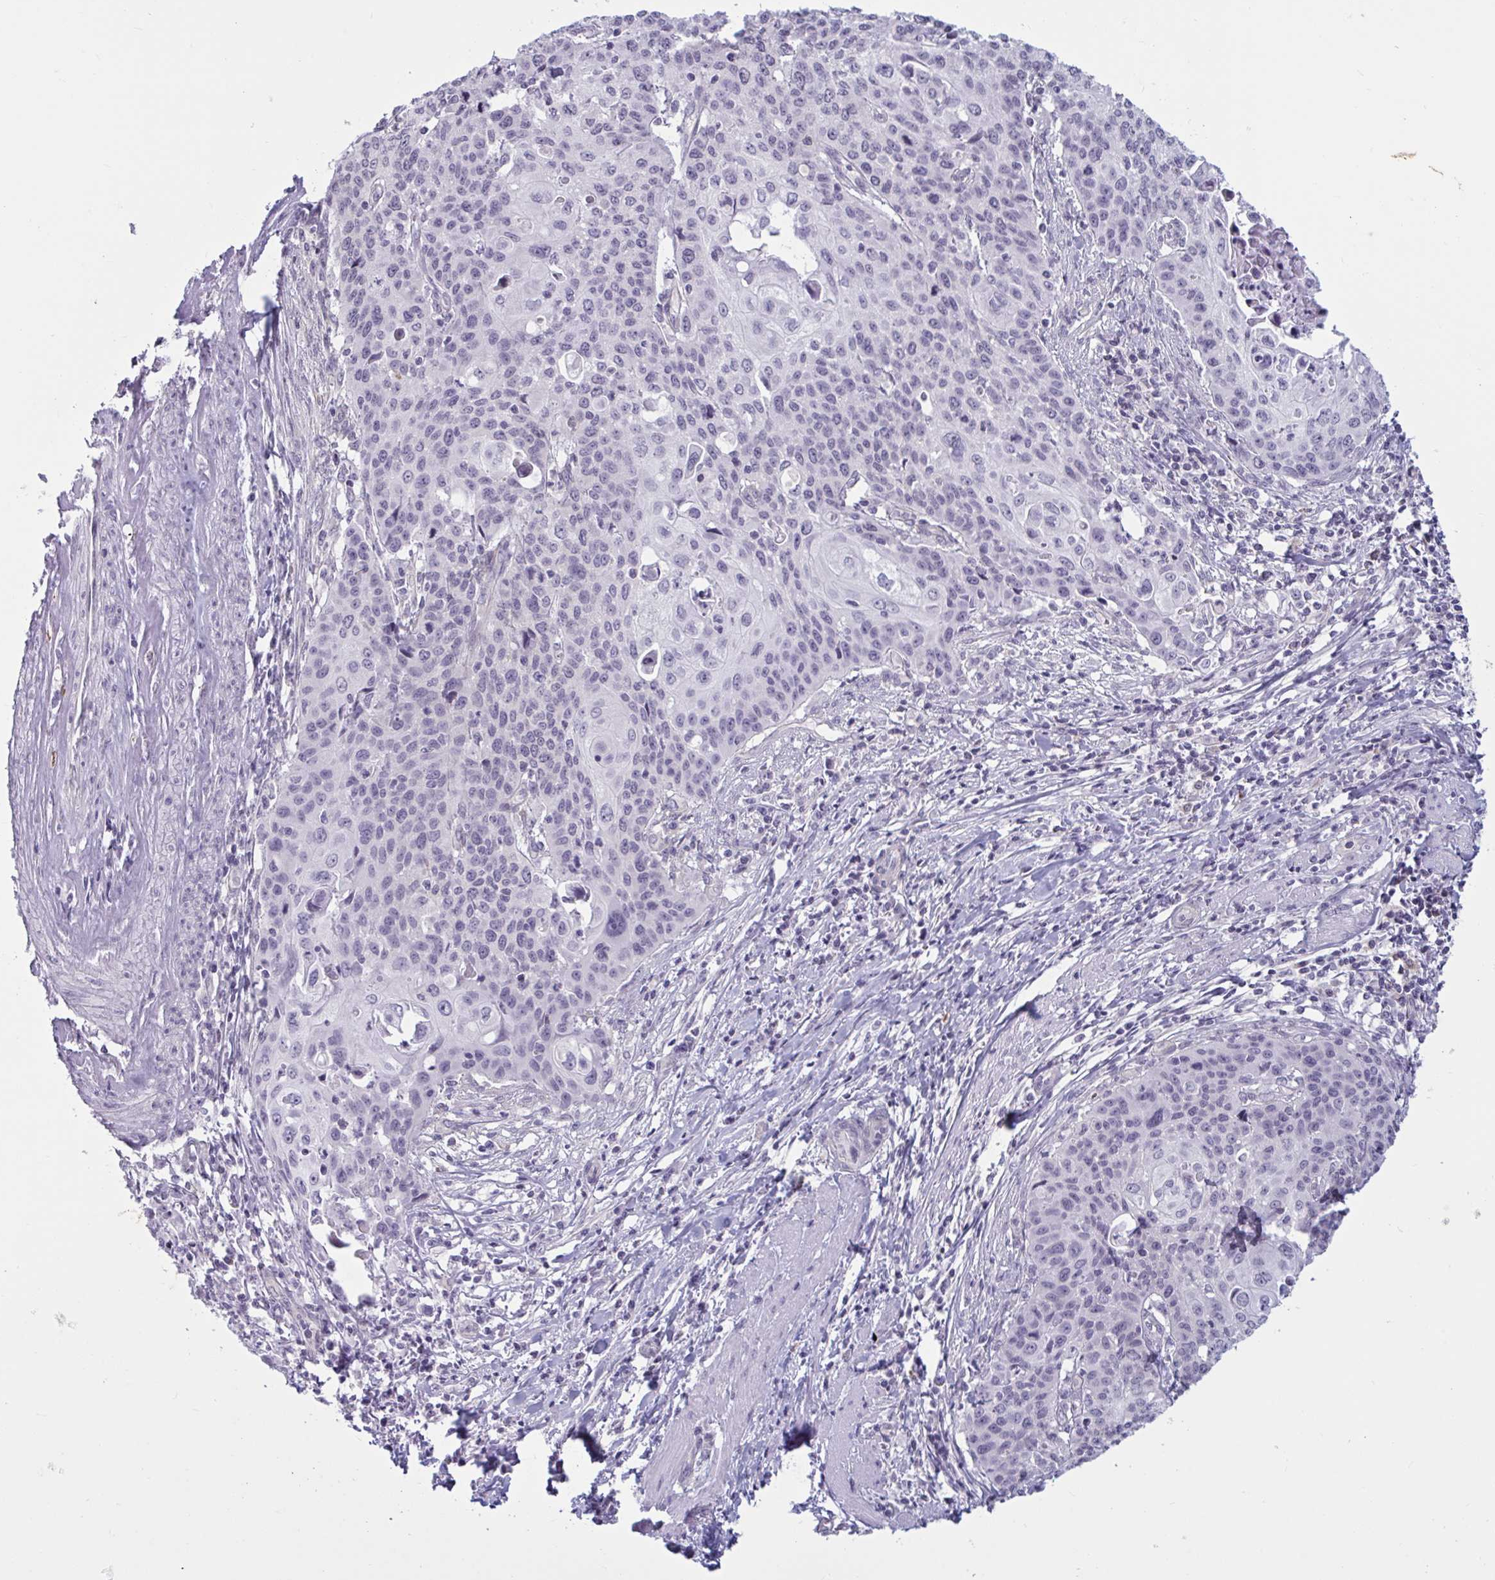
{"staining": {"intensity": "negative", "quantity": "none", "location": "none"}, "tissue": "cervical cancer", "cell_type": "Tumor cells", "image_type": "cancer", "snomed": [{"axis": "morphology", "description": "Squamous cell carcinoma, NOS"}, {"axis": "topography", "description": "Cervix"}], "caption": "This micrograph is of squamous cell carcinoma (cervical) stained with immunohistochemistry (IHC) to label a protein in brown with the nuclei are counter-stained blue. There is no expression in tumor cells.", "gene": "TBC1D4", "patient": {"sex": "female", "age": 65}}